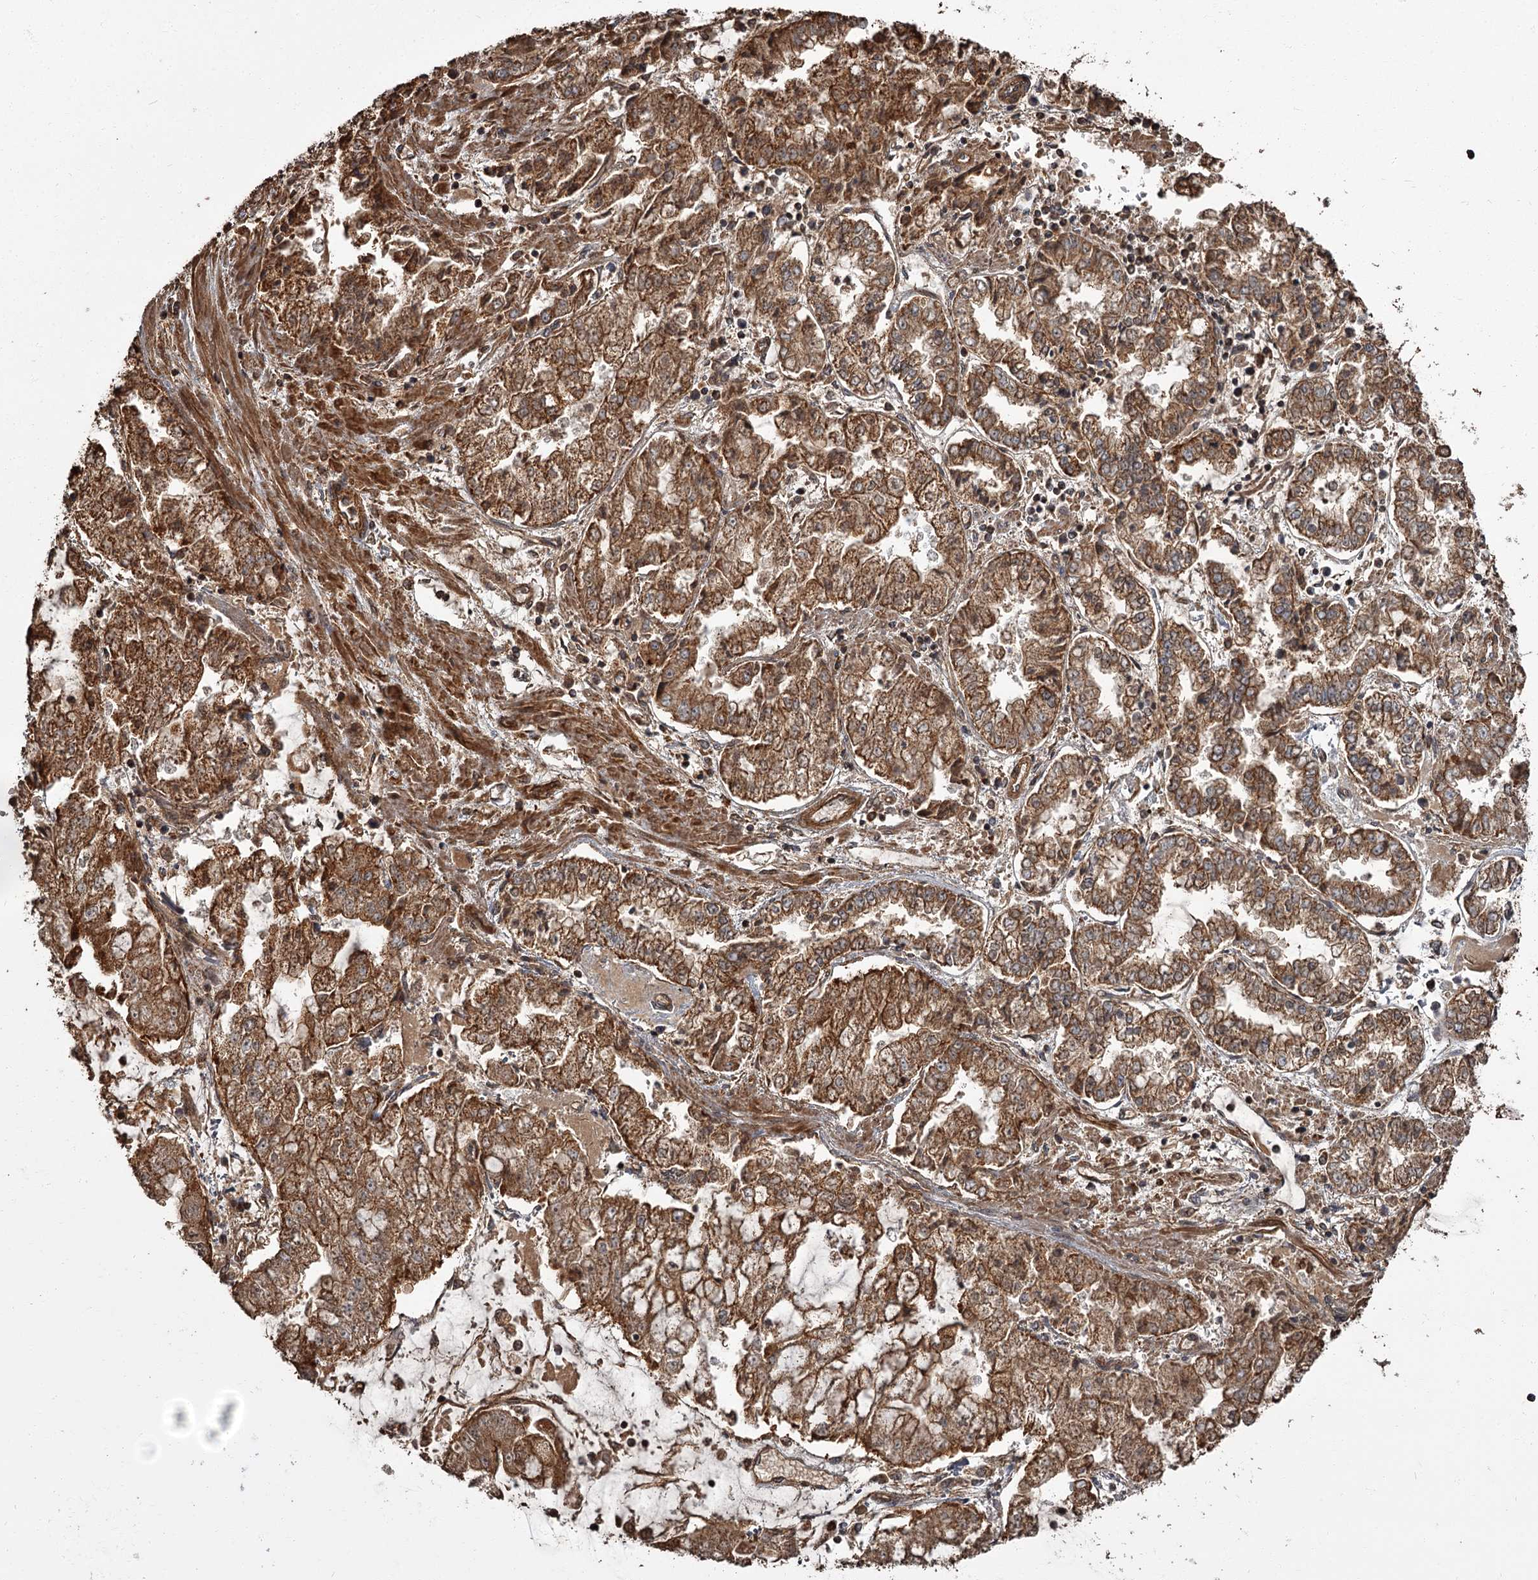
{"staining": {"intensity": "strong", "quantity": ">75%", "location": "cytoplasmic/membranous"}, "tissue": "stomach cancer", "cell_type": "Tumor cells", "image_type": "cancer", "snomed": [{"axis": "morphology", "description": "Adenocarcinoma, NOS"}, {"axis": "topography", "description": "Stomach"}], "caption": "Adenocarcinoma (stomach) stained for a protein demonstrates strong cytoplasmic/membranous positivity in tumor cells.", "gene": "THAP9", "patient": {"sex": "male", "age": 76}}